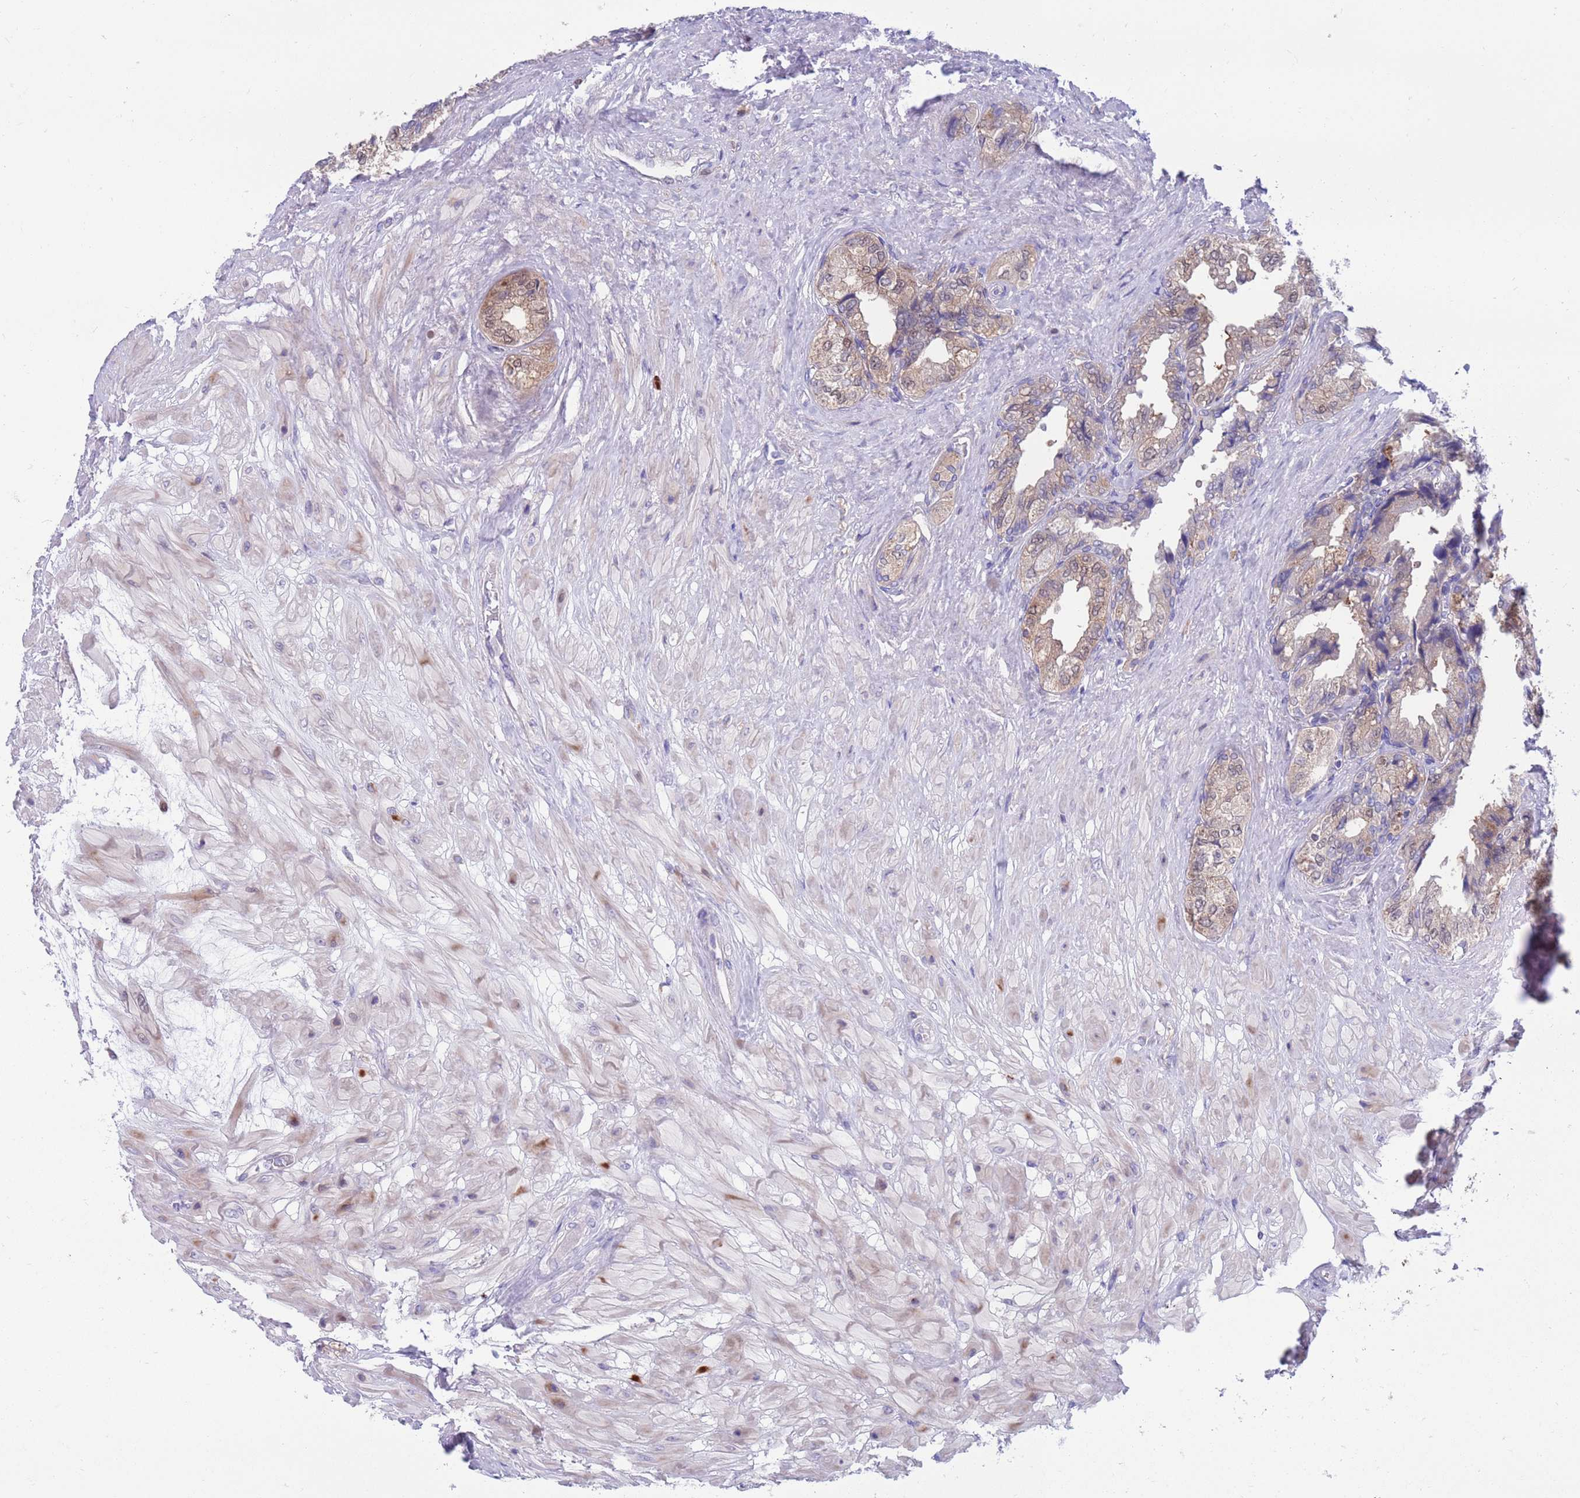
{"staining": {"intensity": "moderate", "quantity": ">75%", "location": "cytoplasmic/membranous"}, "tissue": "seminal vesicle", "cell_type": "Glandular cells", "image_type": "normal", "snomed": [{"axis": "morphology", "description": "Normal tissue, NOS"}, {"axis": "topography", "description": "Seminal veicle"}, {"axis": "topography", "description": "Peripheral nerve tissue"}], "caption": "DAB (3,3'-diaminobenzidine) immunohistochemical staining of benign human seminal vesicle displays moderate cytoplasmic/membranous protein positivity in approximately >75% of glandular cells.", "gene": "KLHL29", "patient": {"sex": "male", "age": 60}}